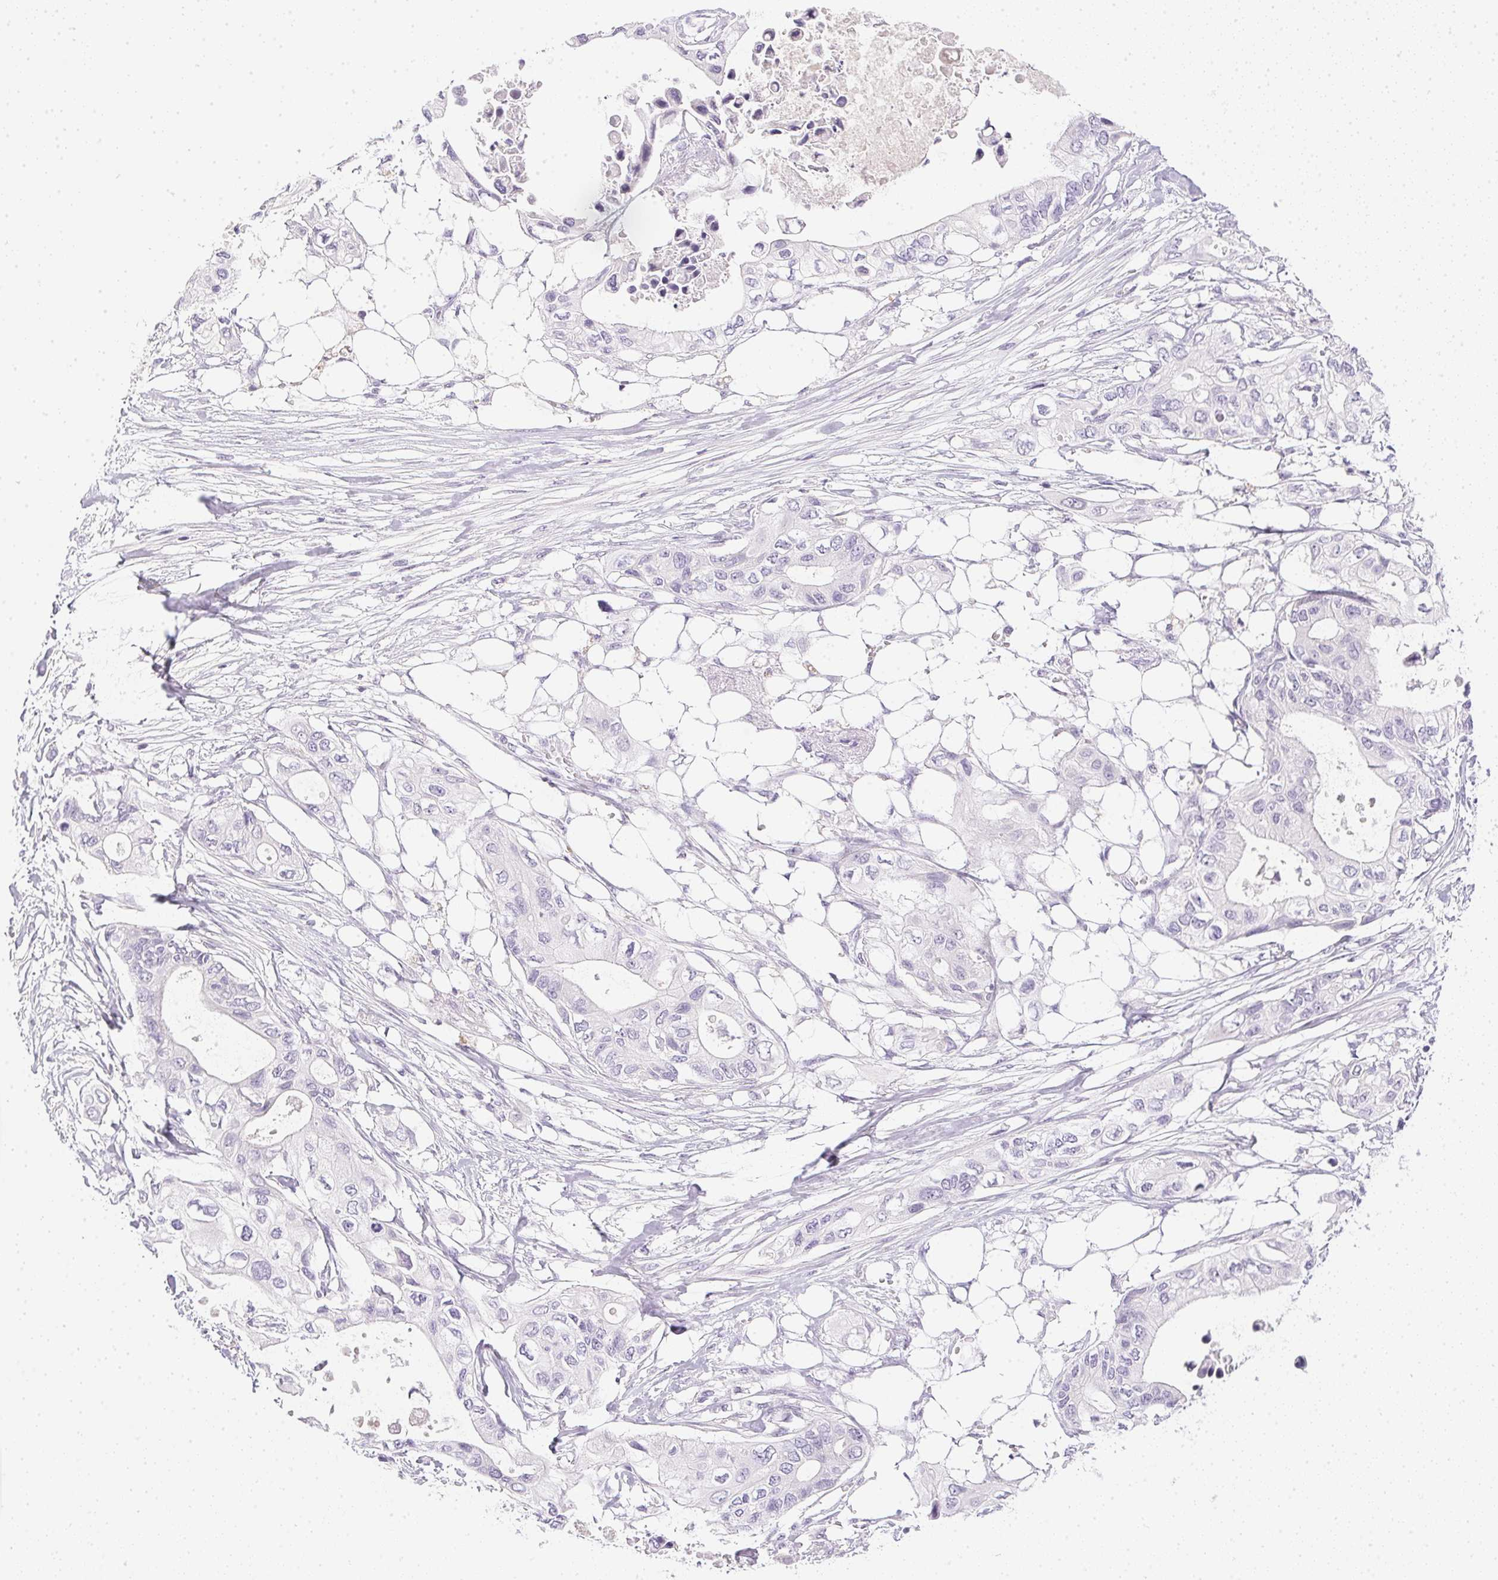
{"staining": {"intensity": "negative", "quantity": "none", "location": "none"}, "tissue": "pancreatic cancer", "cell_type": "Tumor cells", "image_type": "cancer", "snomed": [{"axis": "morphology", "description": "Adenocarcinoma, NOS"}, {"axis": "topography", "description": "Pancreas"}], "caption": "Tumor cells are negative for brown protein staining in pancreatic cancer.", "gene": "PPY", "patient": {"sex": "female", "age": 63}}